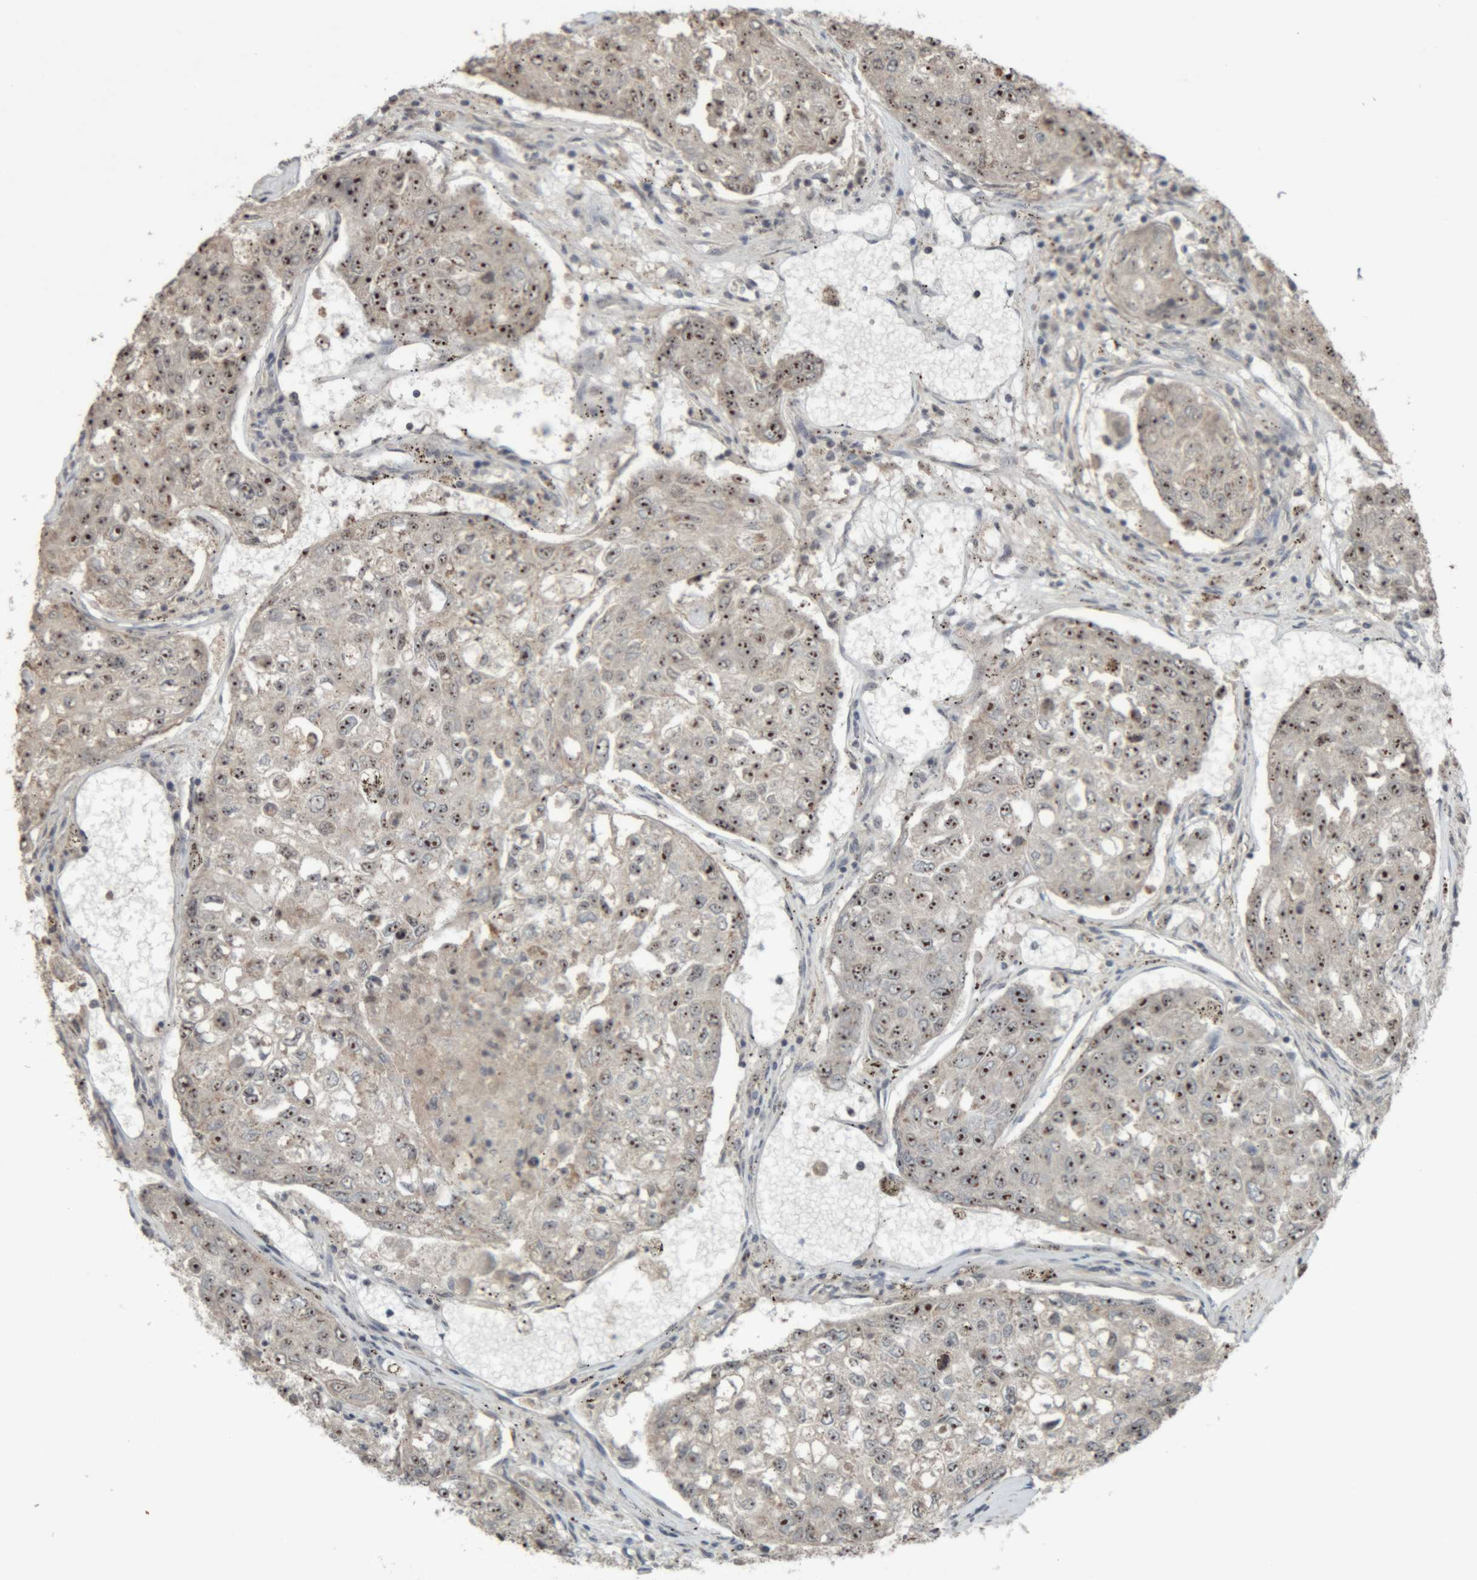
{"staining": {"intensity": "strong", "quantity": ">75%", "location": "nuclear"}, "tissue": "urothelial cancer", "cell_type": "Tumor cells", "image_type": "cancer", "snomed": [{"axis": "morphology", "description": "Urothelial carcinoma, High grade"}, {"axis": "topography", "description": "Lymph node"}, {"axis": "topography", "description": "Urinary bladder"}], "caption": "DAB immunohistochemical staining of human urothelial cancer reveals strong nuclear protein expression in approximately >75% of tumor cells.", "gene": "RPF1", "patient": {"sex": "male", "age": 51}}